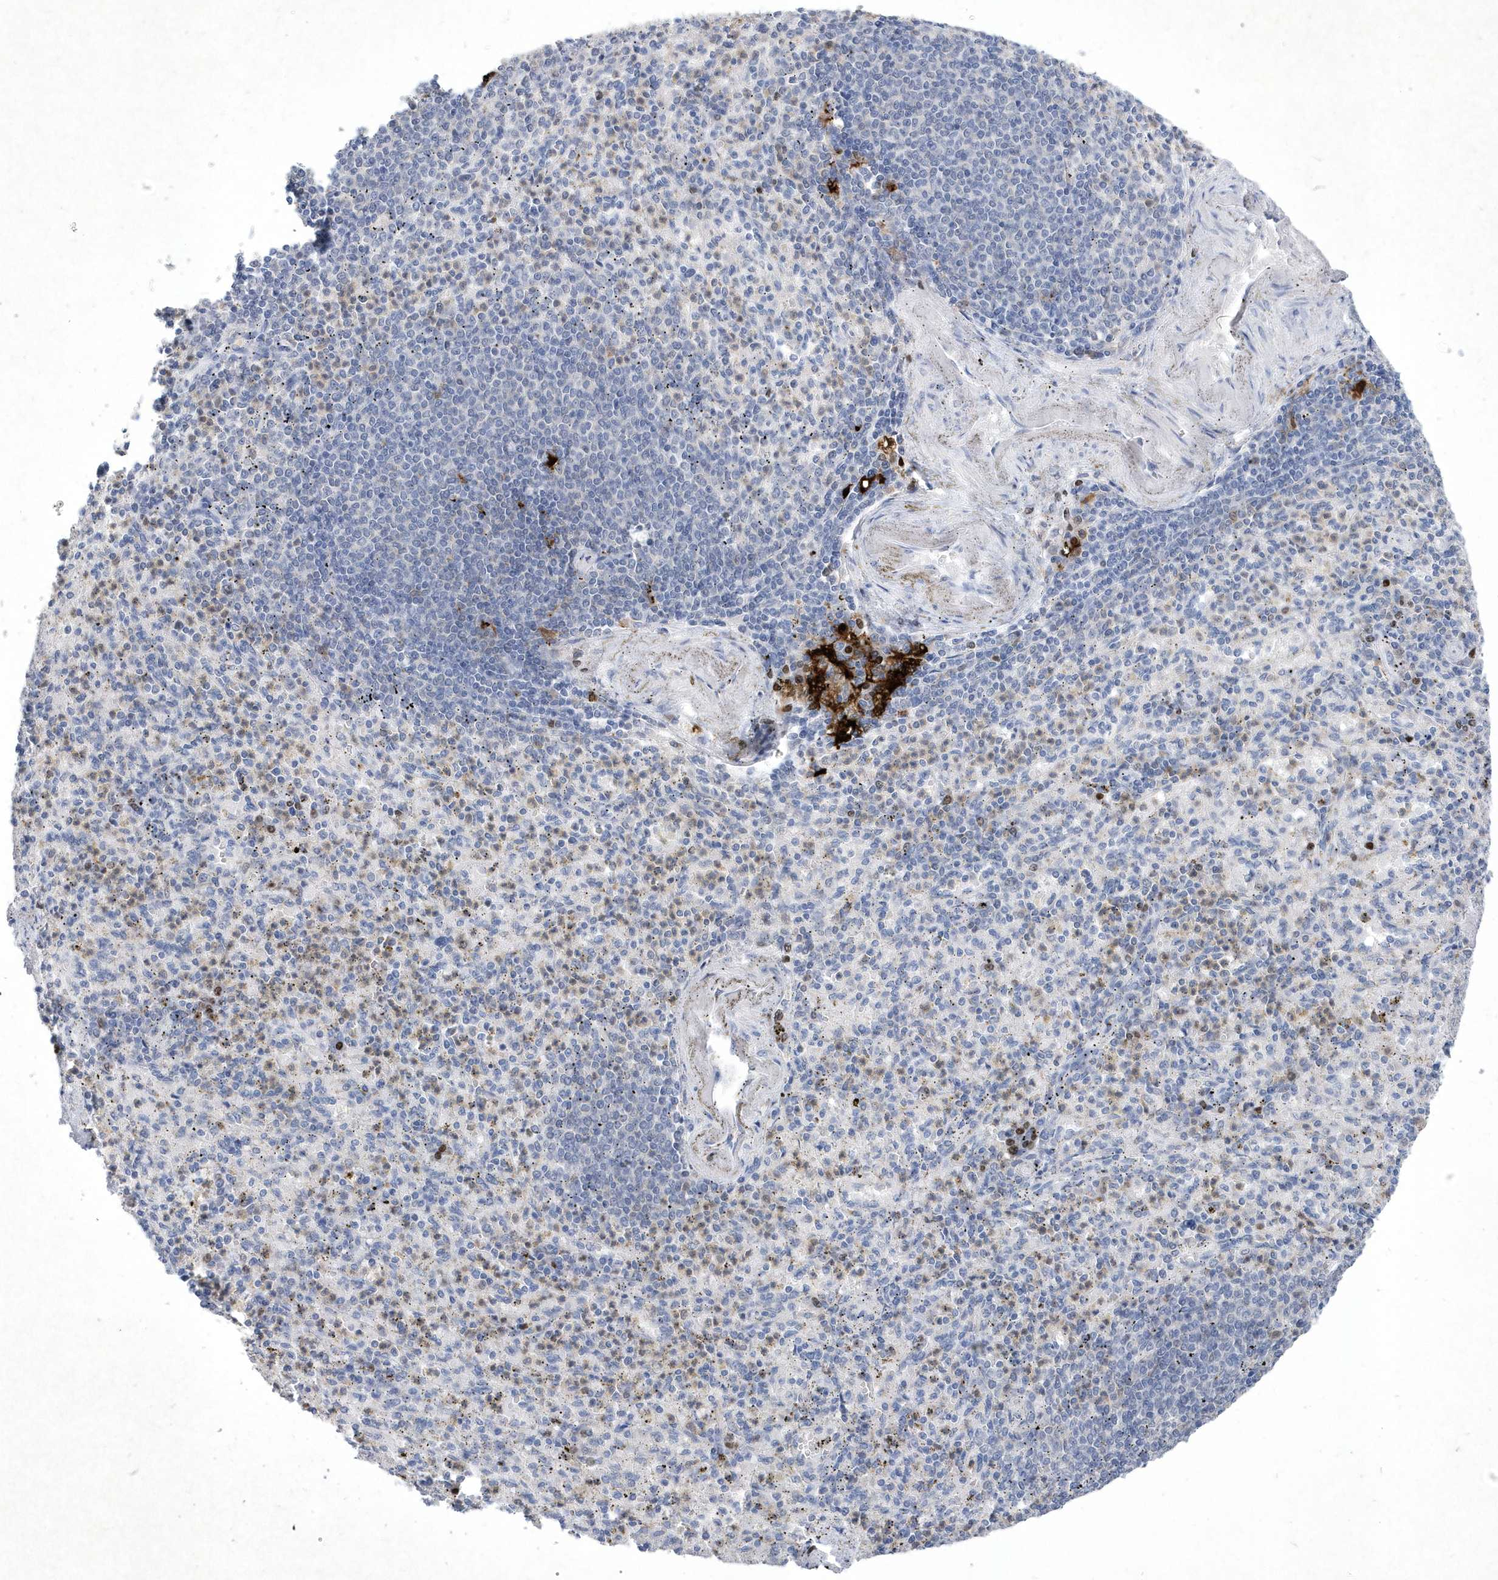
{"staining": {"intensity": "negative", "quantity": "none", "location": "none"}, "tissue": "spleen", "cell_type": "Cells in red pulp", "image_type": "normal", "snomed": [{"axis": "morphology", "description": "Normal tissue, NOS"}, {"axis": "topography", "description": "Spleen"}], "caption": "Immunohistochemistry histopathology image of normal spleen: spleen stained with DAB exhibits no significant protein staining in cells in red pulp.", "gene": "BHLHA15", "patient": {"sex": "female", "age": 74}}